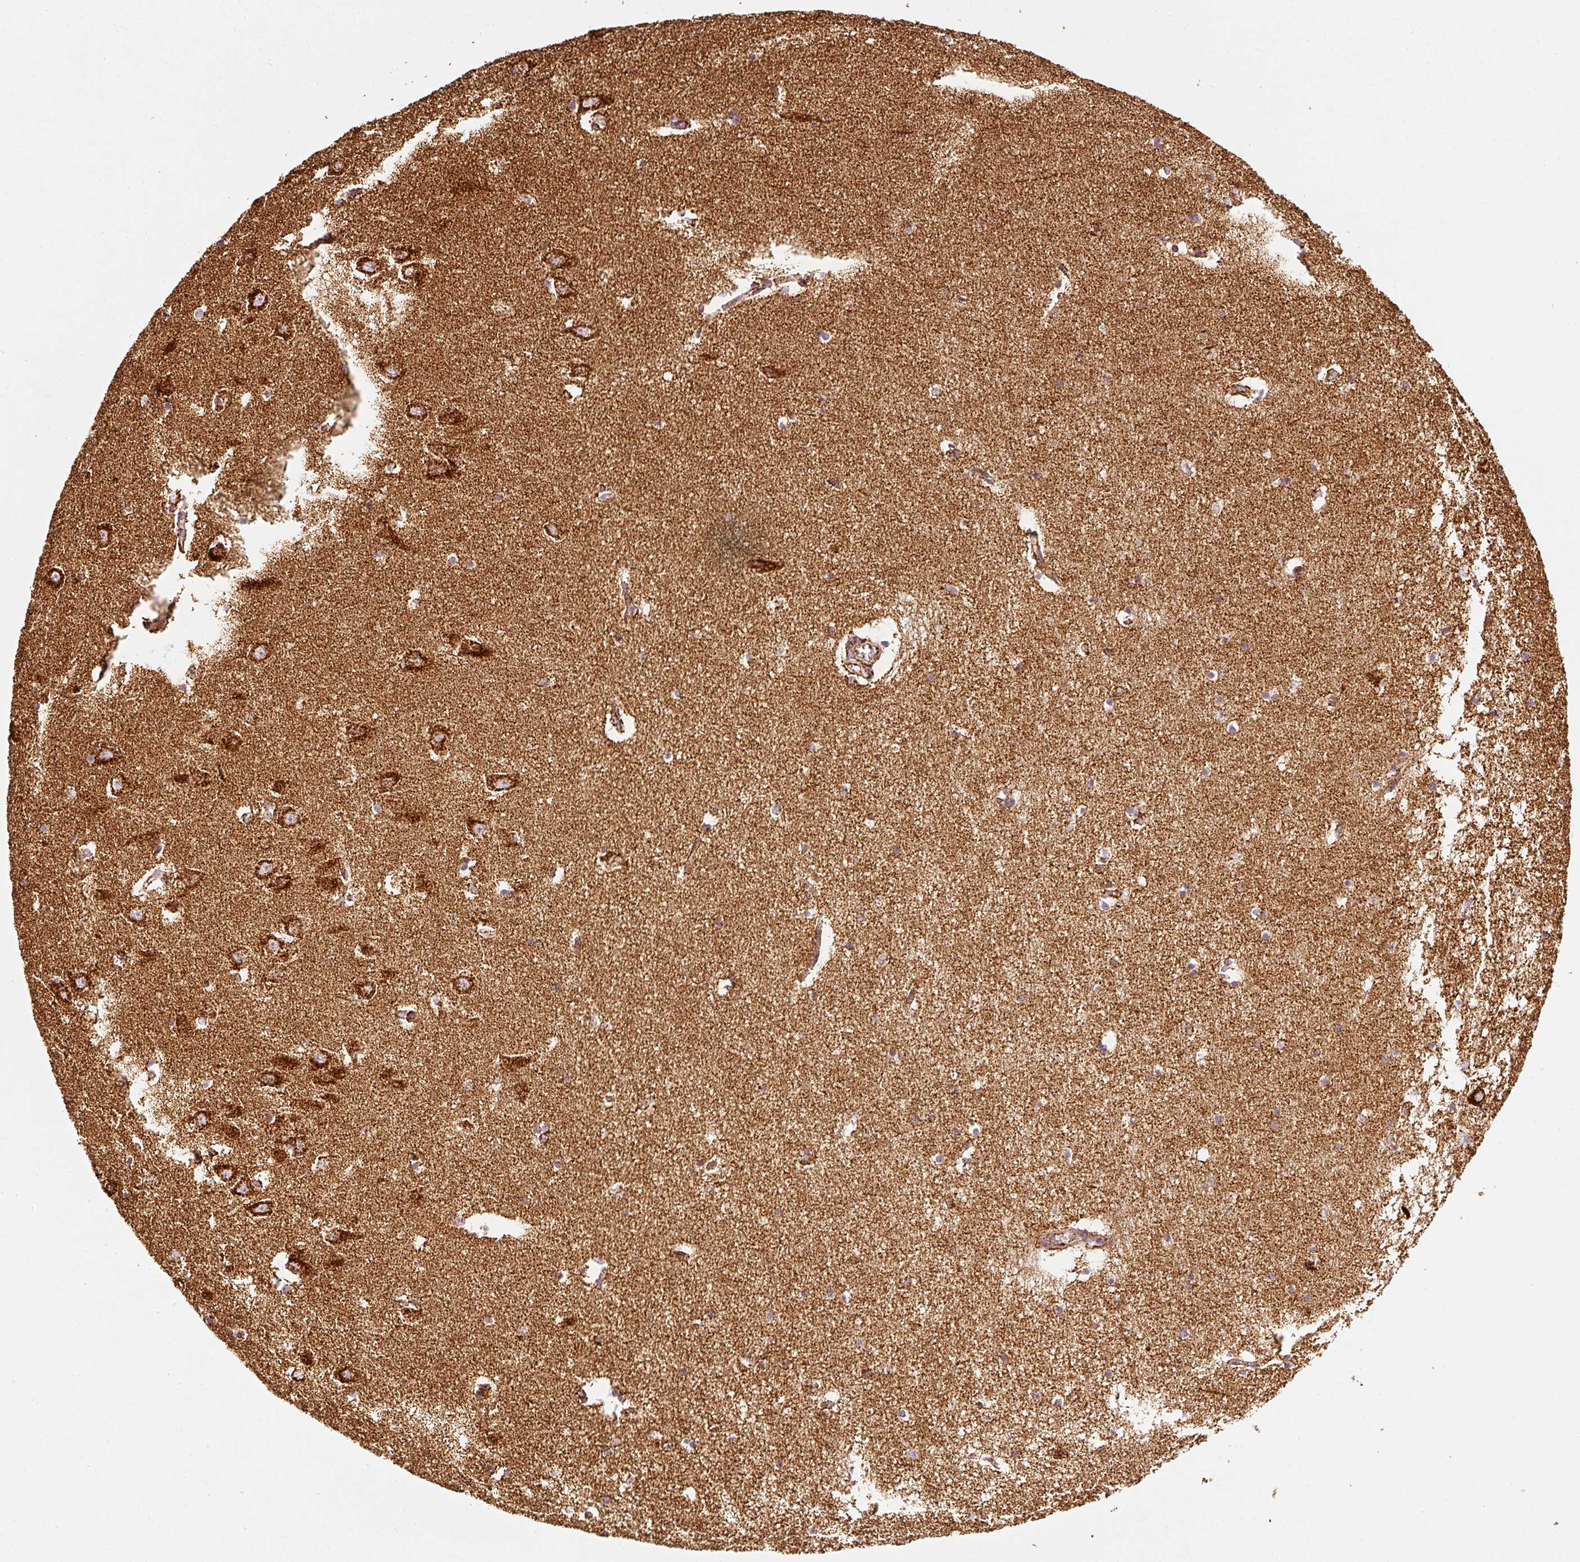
{"staining": {"intensity": "moderate", "quantity": "25%-75%", "location": "cytoplasmic/membranous"}, "tissue": "hippocampus", "cell_type": "Glial cells", "image_type": "normal", "snomed": [{"axis": "morphology", "description": "Normal tissue, NOS"}, {"axis": "topography", "description": "Hippocampus"}], "caption": "Immunohistochemistry photomicrograph of unremarkable hippocampus: hippocampus stained using immunohistochemistry displays medium levels of moderate protein expression localized specifically in the cytoplasmic/membranous of glial cells, appearing as a cytoplasmic/membranous brown color.", "gene": "MT", "patient": {"sex": "male", "age": 70}}